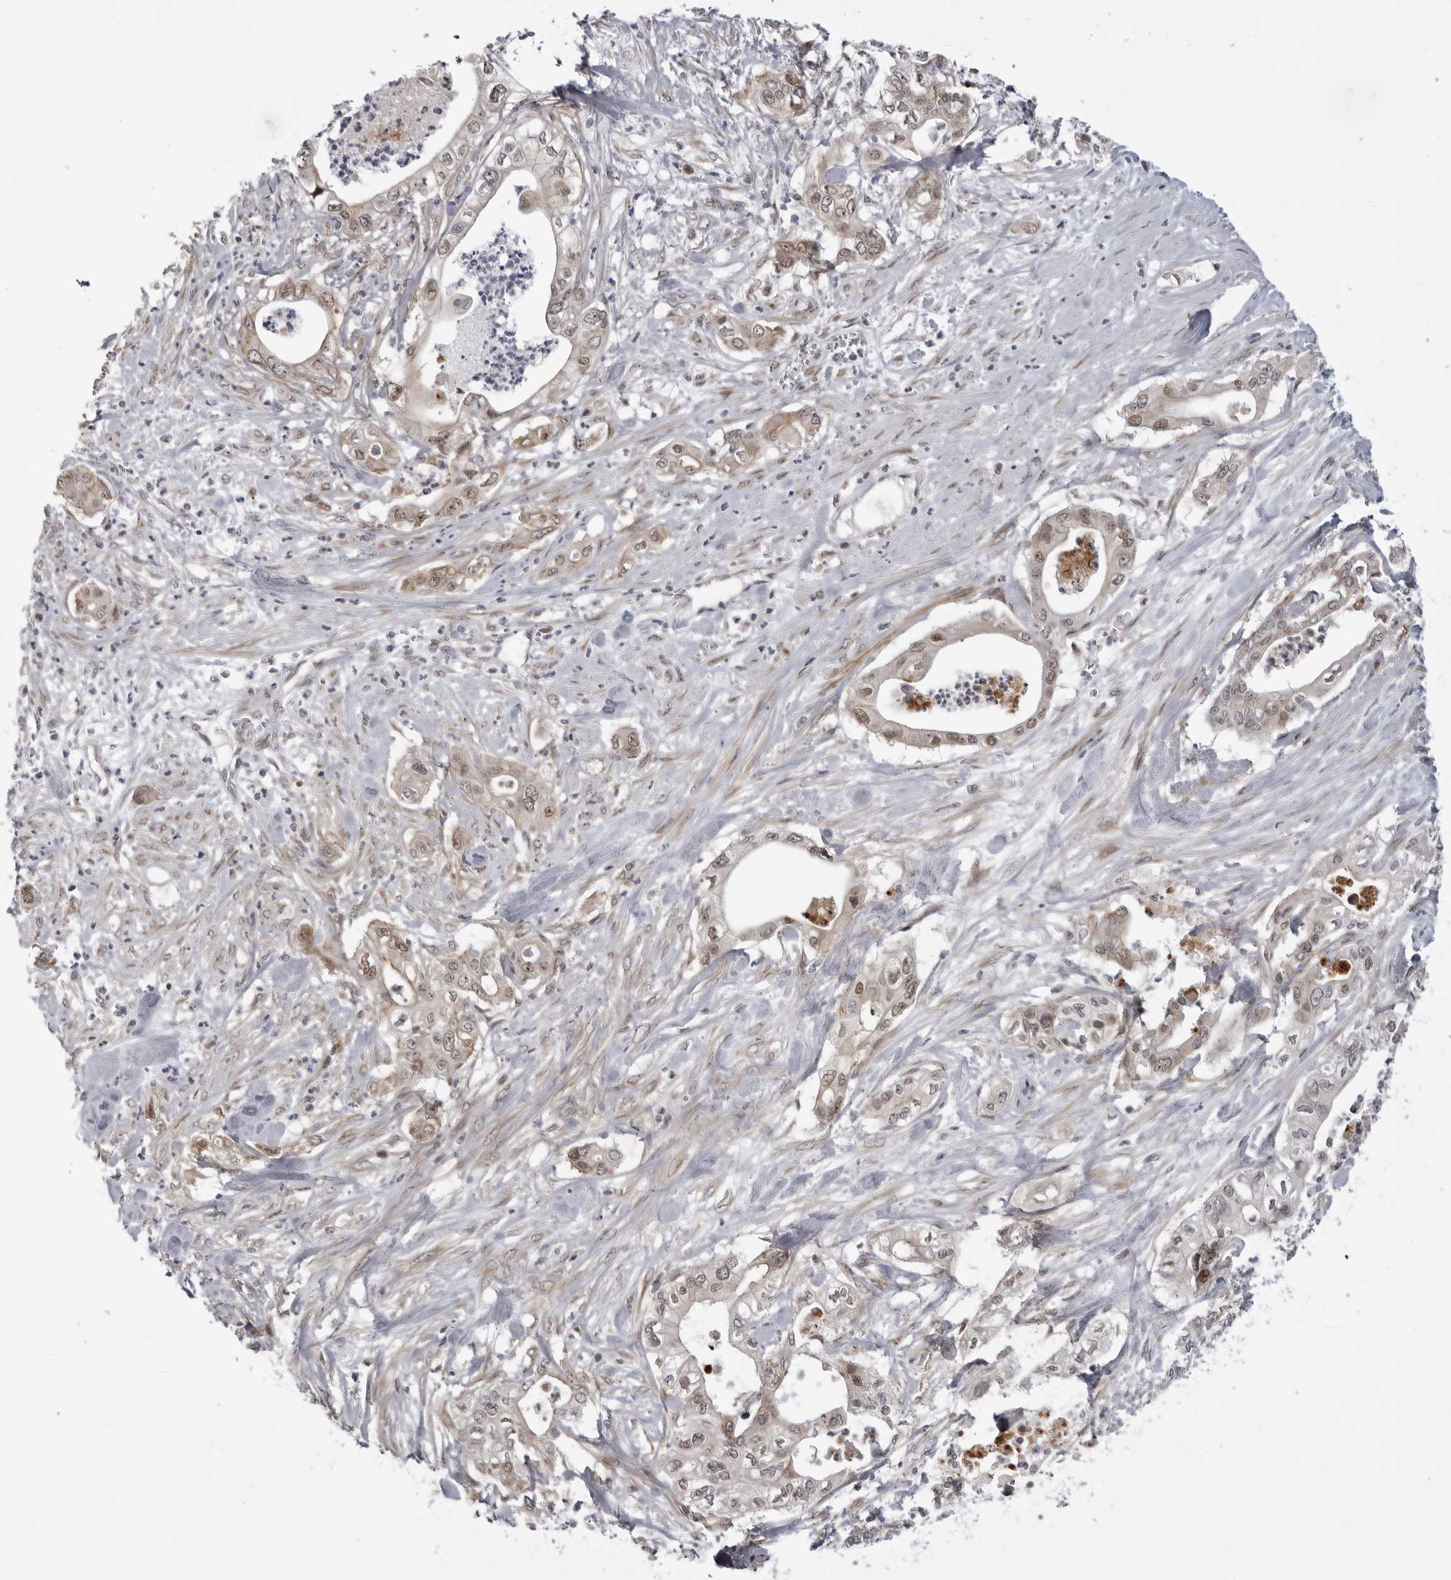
{"staining": {"intensity": "moderate", "quantity": ">75%", "location": "nuclear"}, "tissue": "pancreatic cancer", "cell_type": "Tumor cells", "image_type": "cancer", "snomed": [{"axis": "morphology", "description": "Adenocarcinoma, NOS"}, {"axis": "topography", "description": "Pancreas"}], "caption": "Protein expression analysis of pancreatic cancer (adenocarcinoma) reveals moderate nuclear expression in approximately >75% of tumor cells.", "gene": "ALPK2", "patient": {"sex": "female", "age": 78}}